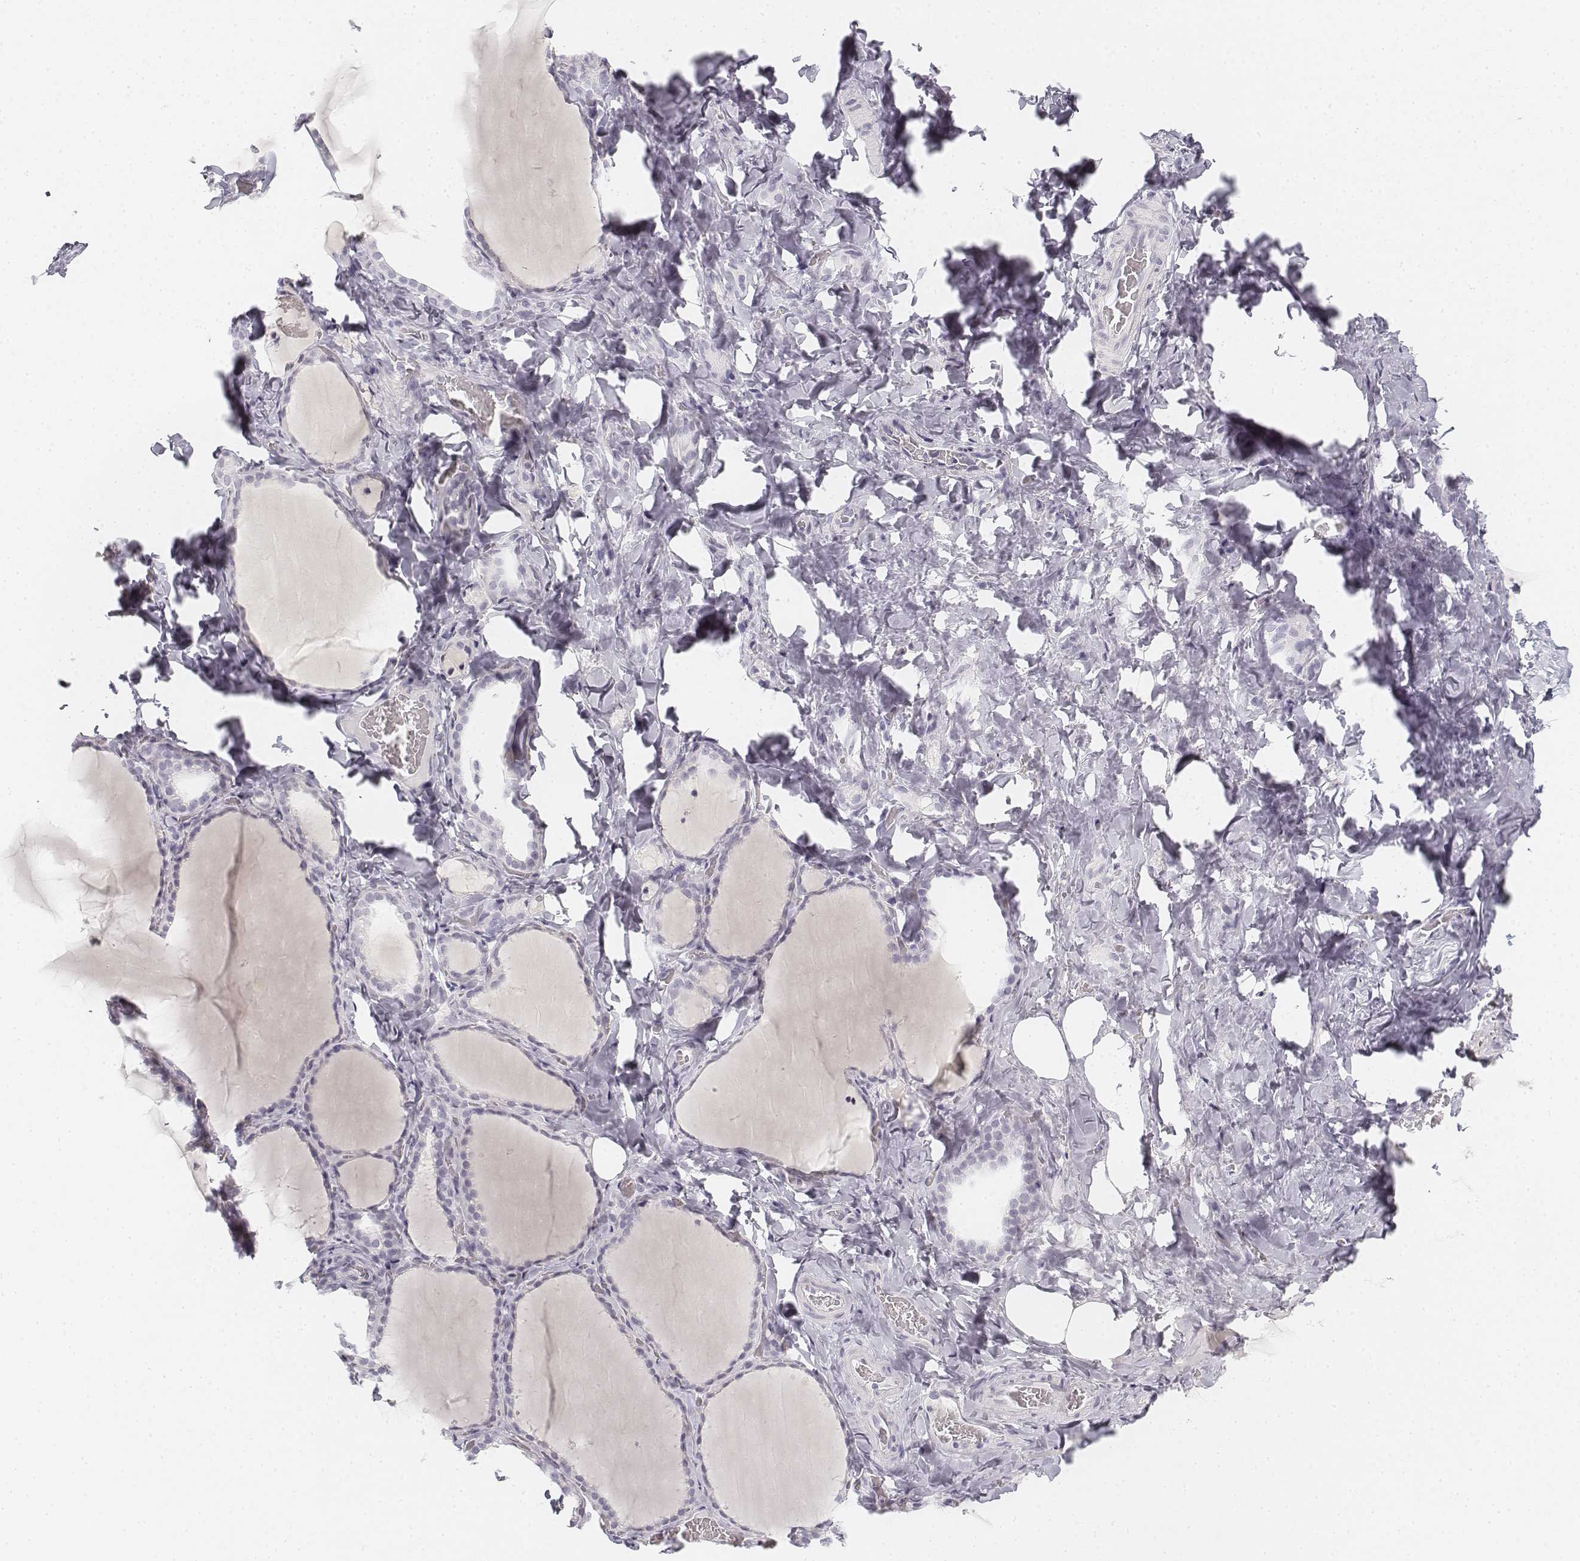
{"staining": {"intensity": "negative", "quantity": "none", "location": "none"}, "tissue": "thyroid gland", "cell_type": "Glandular cells", "image_type": "normal", "snomed": [{"axis": "morphology", "description": "Normal tissue, NOS"}, {"axis": "topography", "description": "Thyroid gland"}], "caption": "Protein analysis of unremarkable thyroid gland demonstrates no significant expression in glandular cells.", "gene": "KRT25", "patient": {"sex": "female", "age": 22}}